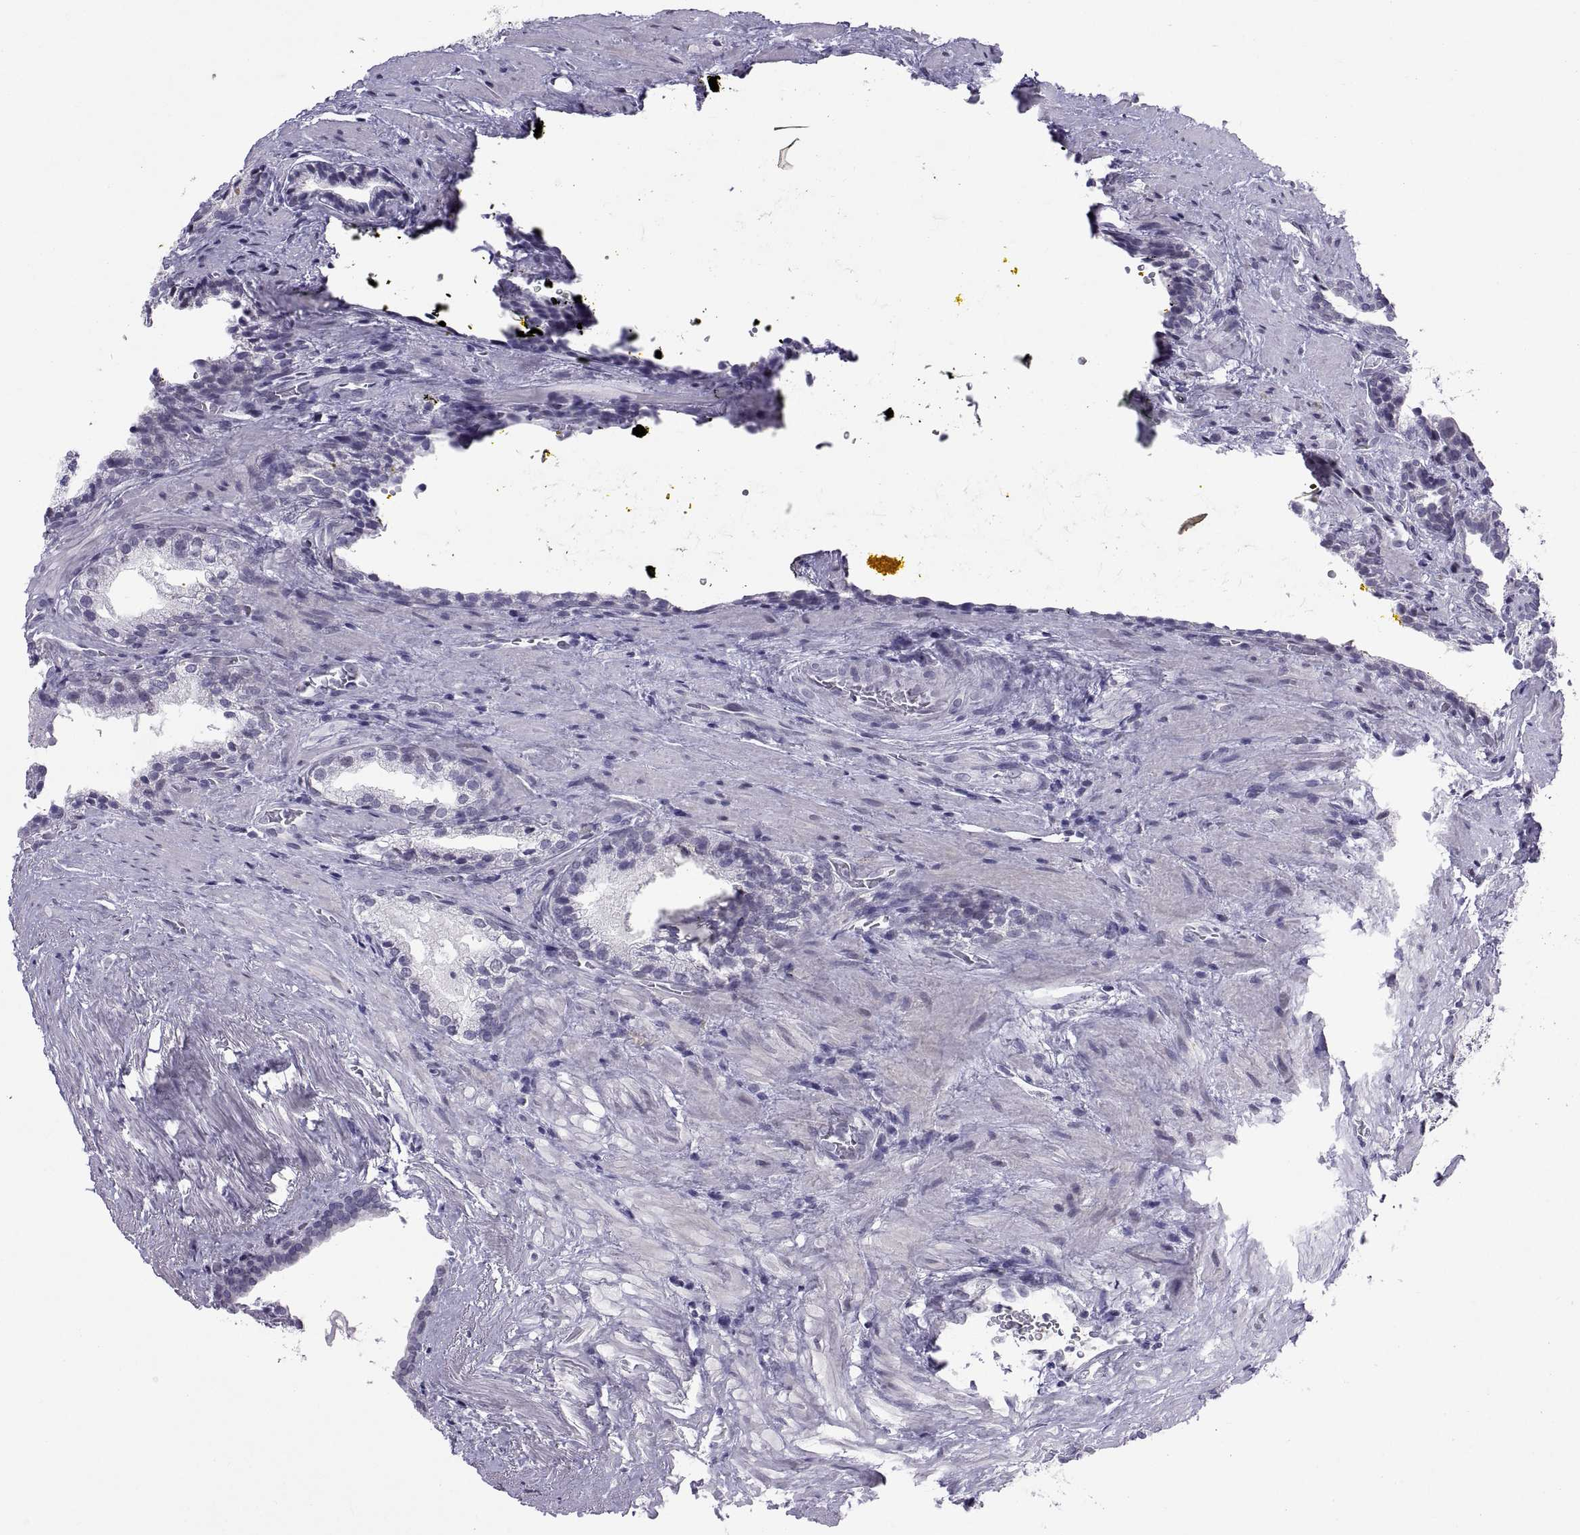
{"staining": {"intensity": "negative", "quantity": "none", "location": "none"}, "tissue": "prostate cancer", "cell_type": "Tumor cells", "image_type": "cancer", "snomed": [{"axis": "morphology", "description": "Adenocarcinoma, NOS"}, {"axis": "topography", "description": "Prostate and seminal vesicle, NOS"}], "caption": "An IHC photomicrograph of prostate adenocarcinoma is shown. There is no staining in tumor cells of prostate adenocarcinoma.", "gene": "KRT77", "patient": {"sex": "male", "age": 63}}